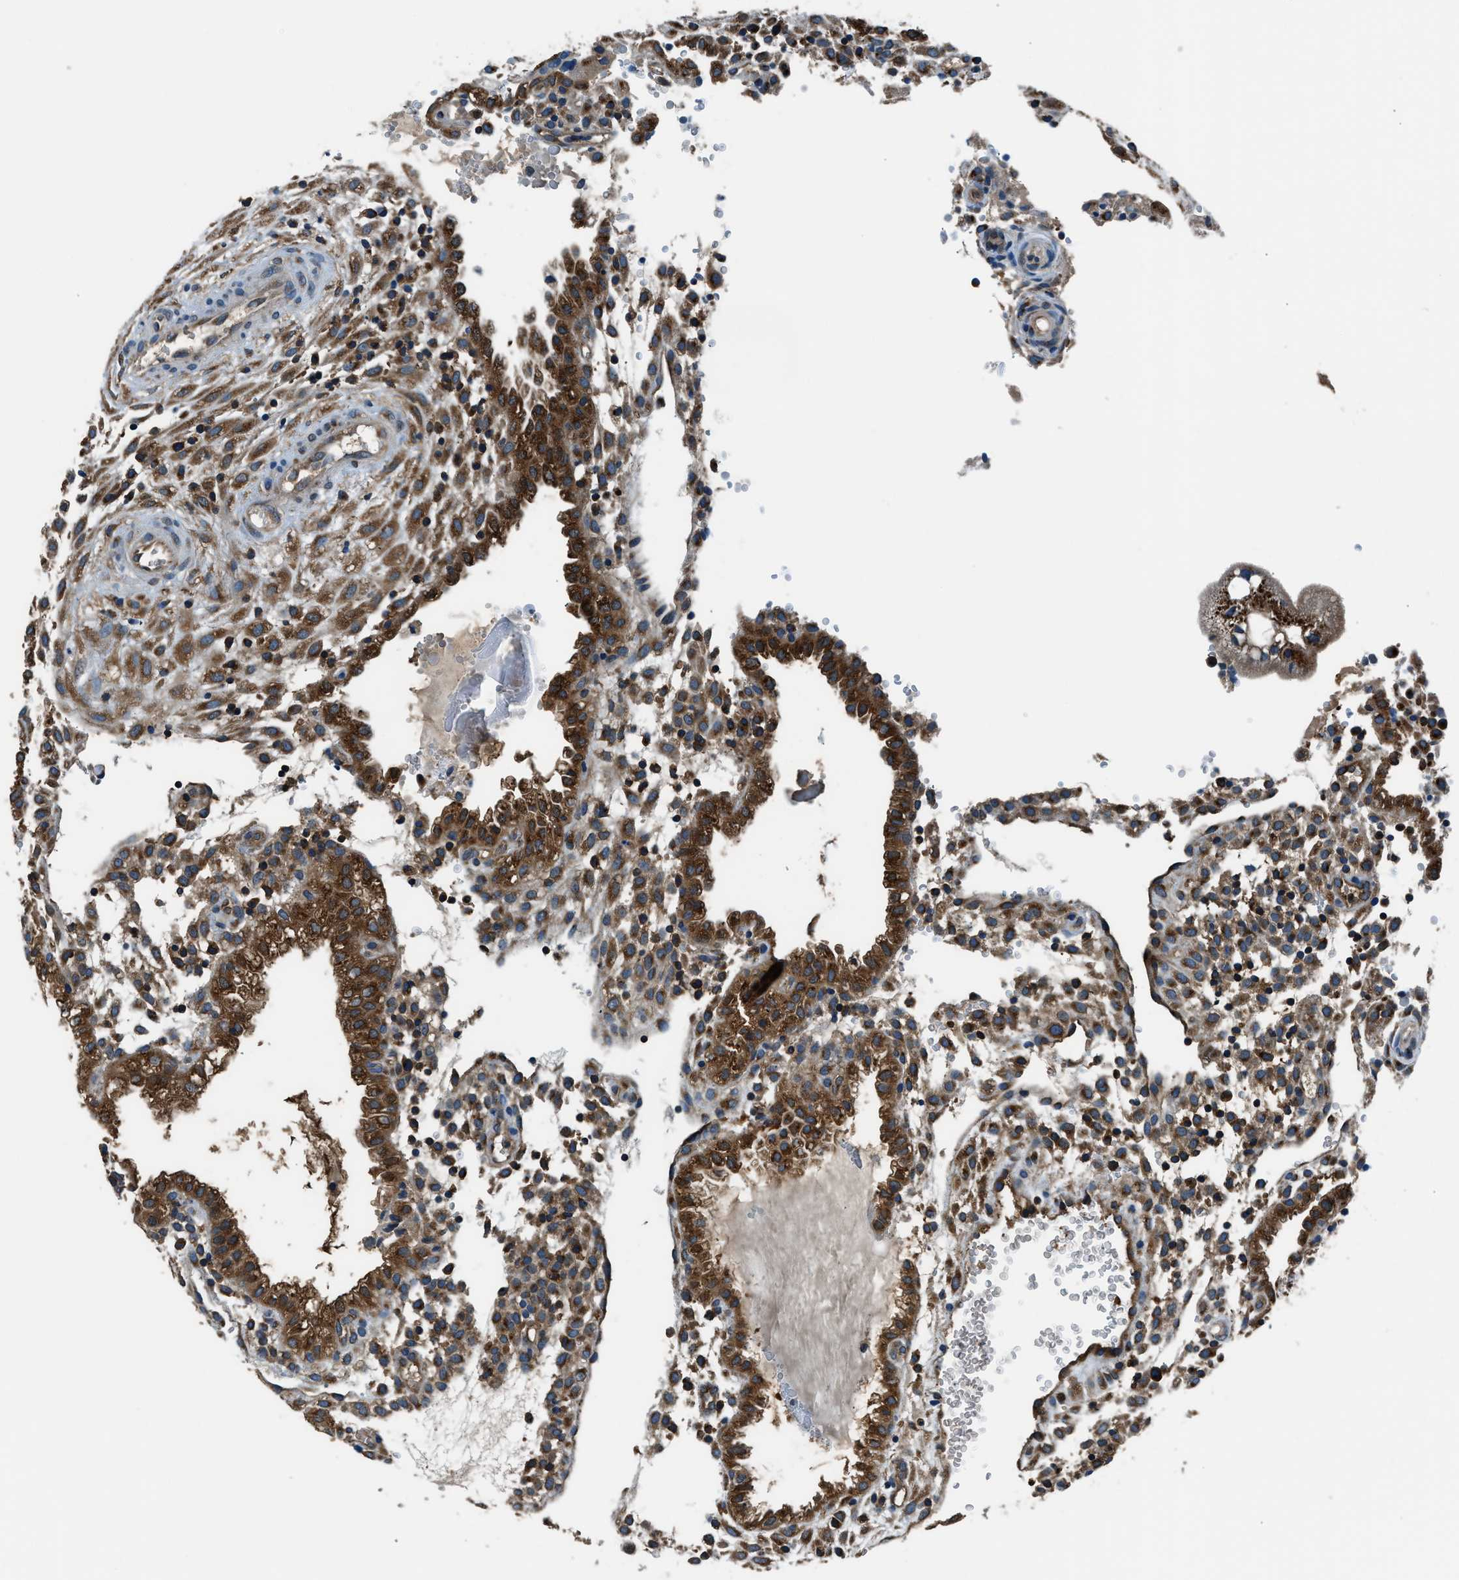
{"staining": {"intensity": "moderate", "quantity": ">75%", "location": "cytoplasmic/membranous"}, "tissue": "placenta", "cell_type": "Decidual cells", "image_type": "normal", "snomed": [{"axis": "morphology", "description": "Normal tissue, NOS"}, {"axis": "topography", "description": "Placenta"}], "caption": "This image demonstrates immunohistochemistry (IHC) staining of benign placenta, with medium moderate cytoplasmic/membranous staining in about >75% of decidual cells.", "gene": "ARFGAP2", "patient": {"sex": "female", "age": 18}}